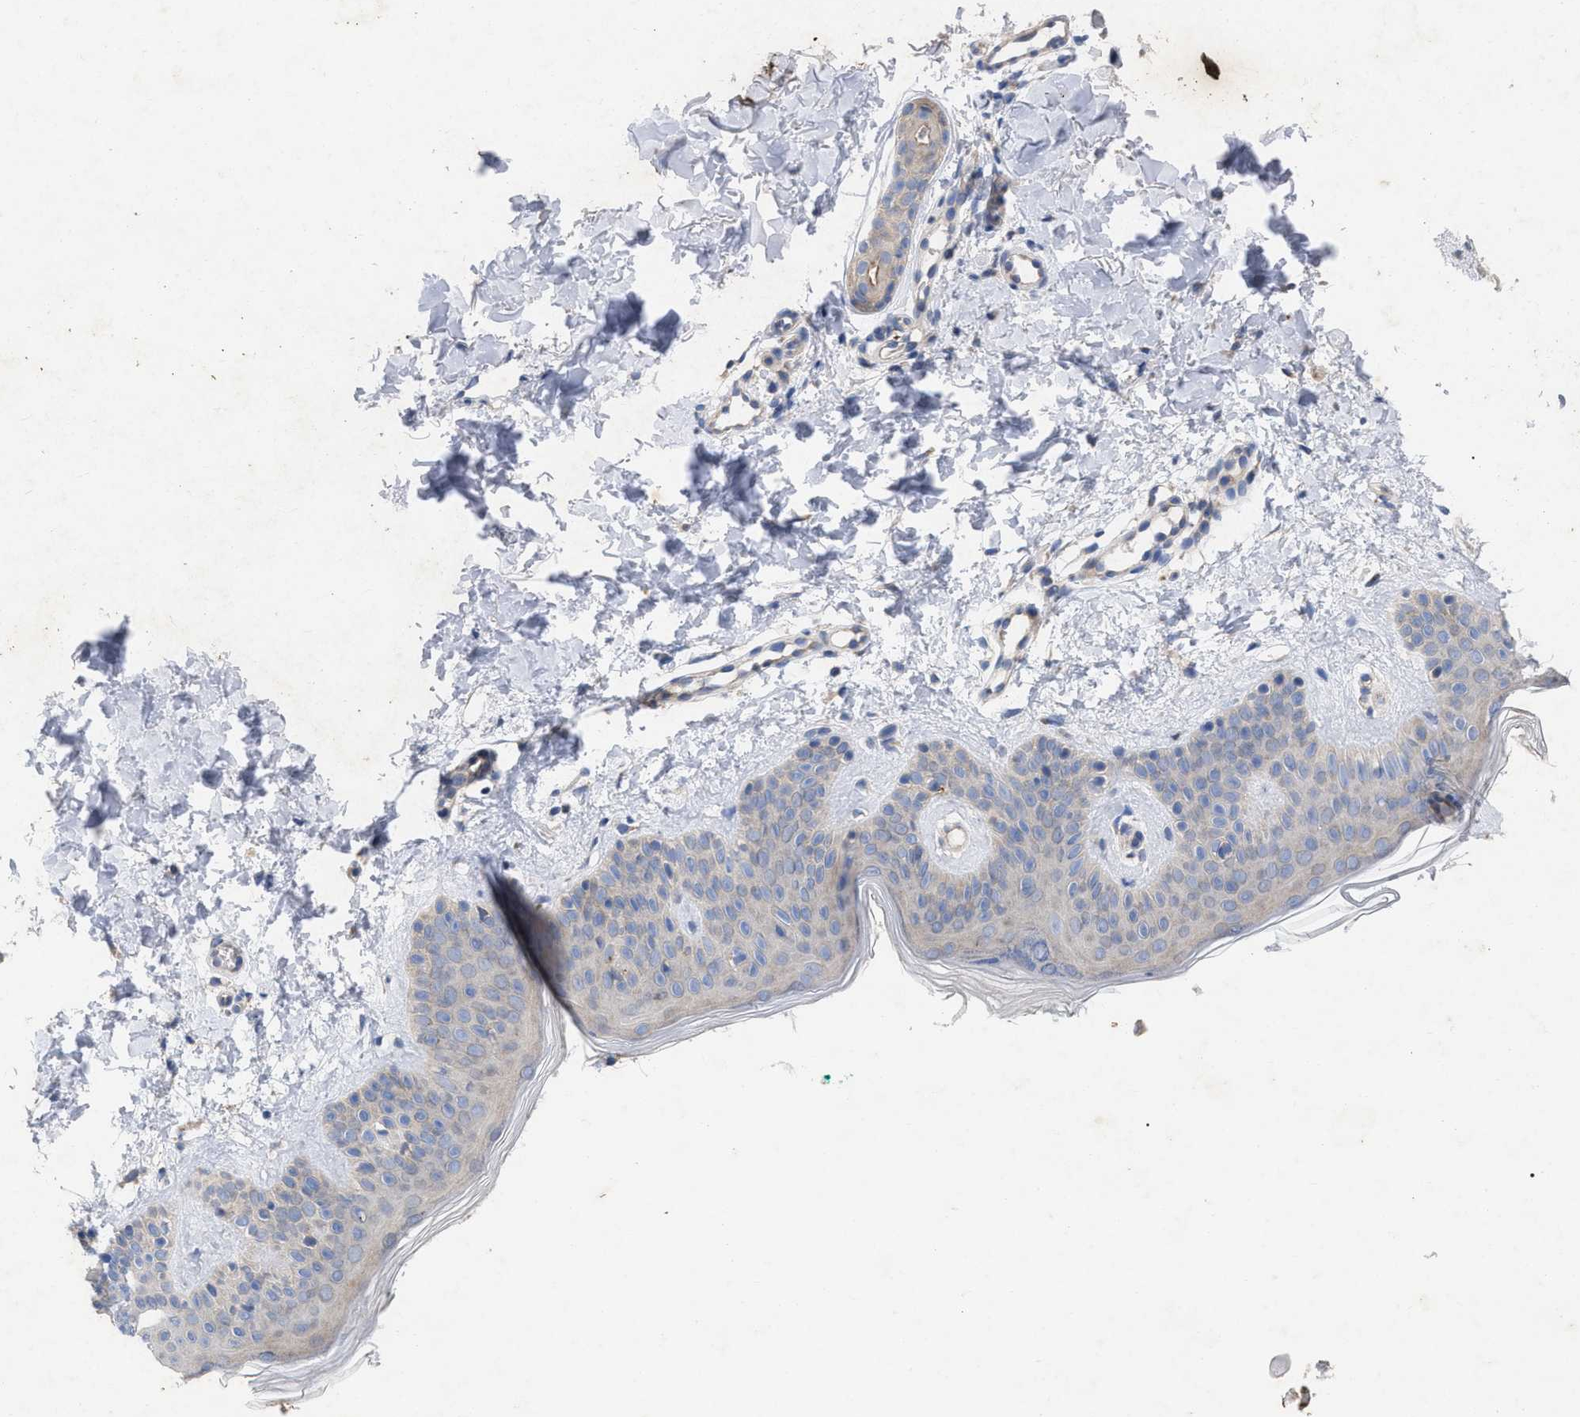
{"staining": {"intensity": "negative", "quantity": "none", "location": "none"}, "tissue": "skin", "cell_type": "Fibroblasts", "image_type": "normal", "snomed": [{"axis": "morphology", "description": "Normal tissue, NOS"}, {"axis": "topography", "description": "Skin"}], "caption": "Skin stained for a protein using immunohistochemistry demonstrates no staining fibroblasts.", "gene": "VIP", "patient": {"sex": "male", "age": 30}}